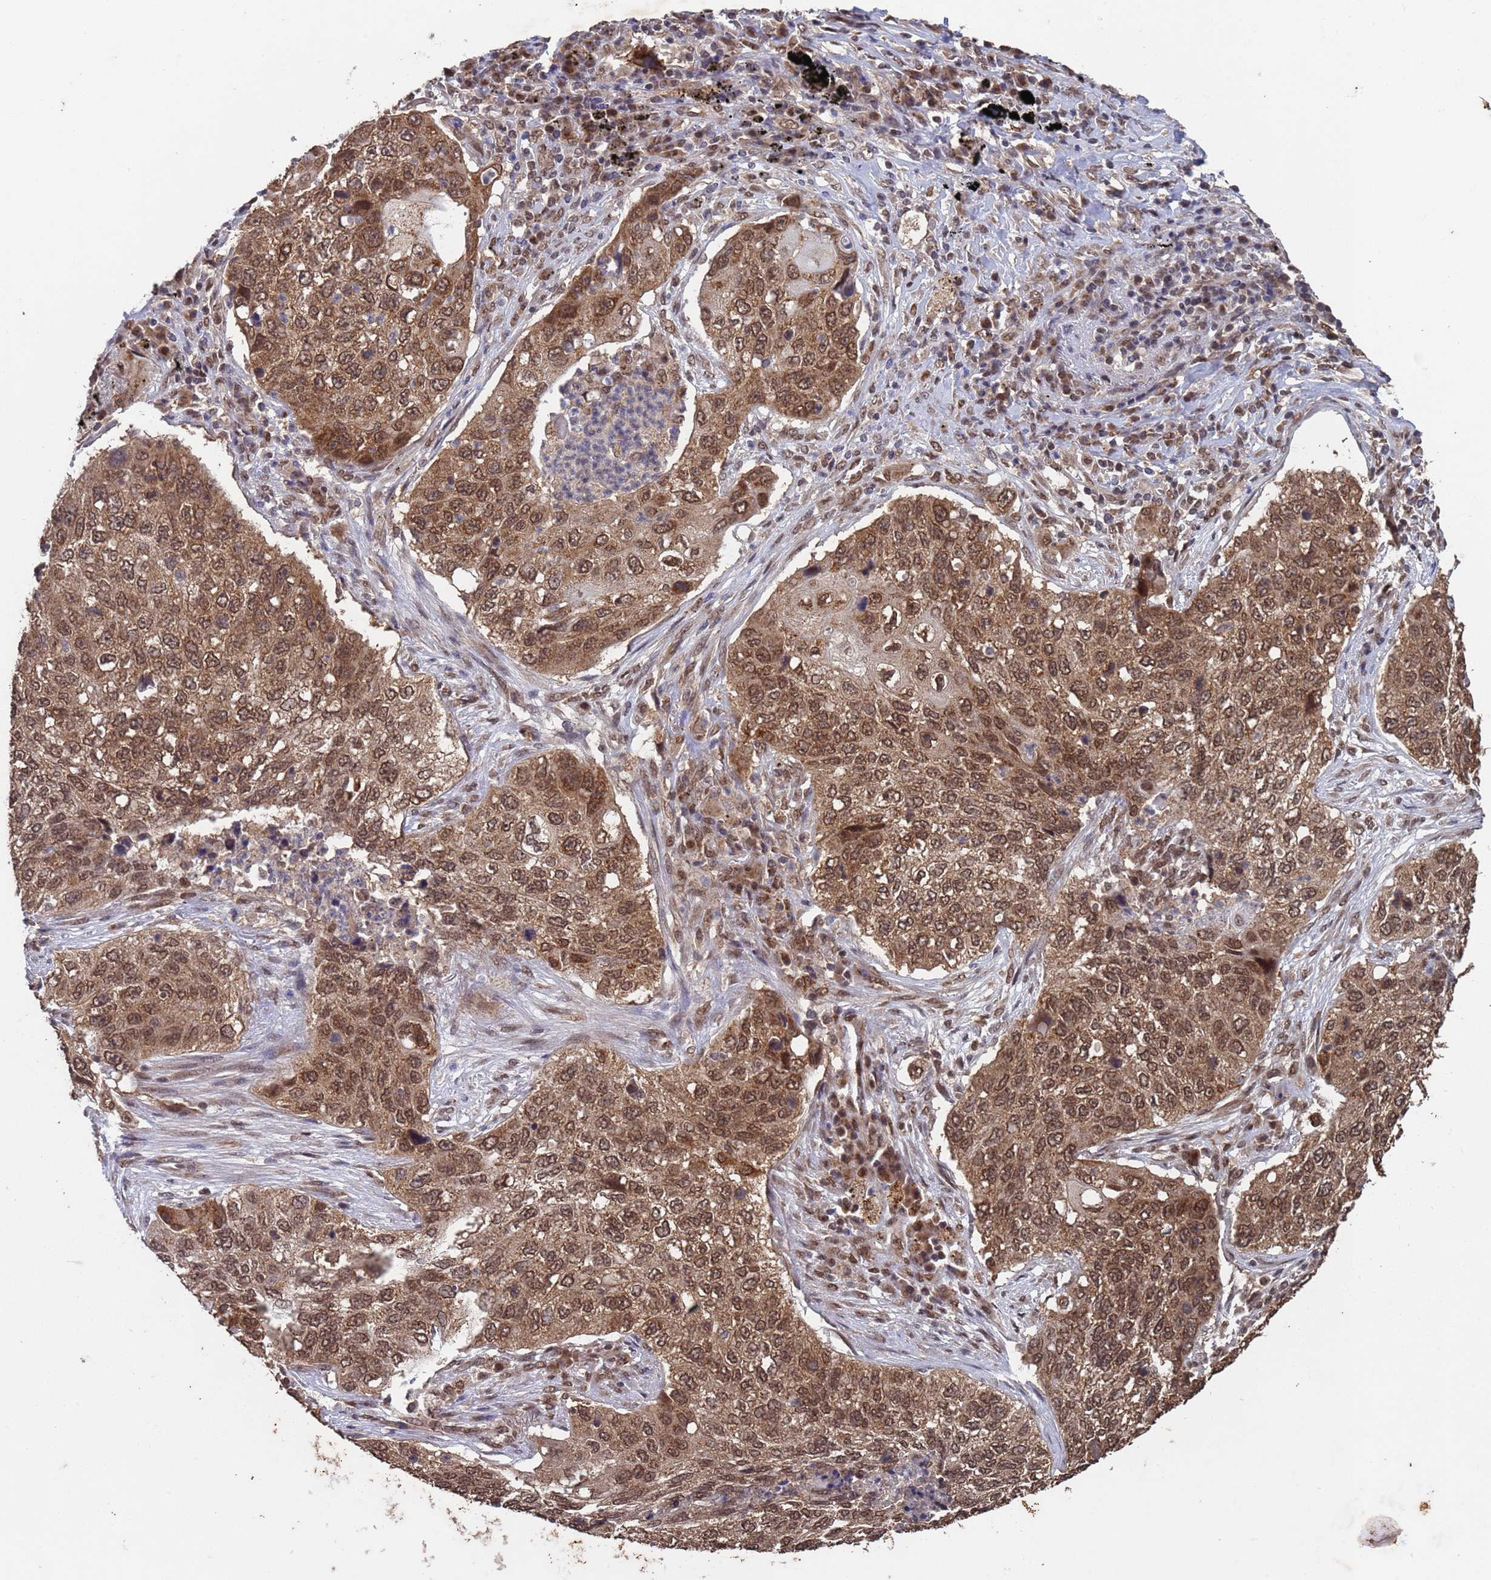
{"staining": {"intensity": "moderate", "quantity": ">75%", "location": "cytoplasmic/membranous,nuclear"}, "tissue": "lung cancer", "cell_type": "Tumor cells", "image_type": "cancer", "snomed": [{"axis": "morphology", "description": "Squamous cell carcinoma, NOS"}, {"axis": "topography", "description": "Lung"}], "caption": "Immunohistochemical staining of lung cancer reveals medium levels of moderate cytoplasmic/membranous and nuclear staining in approximately >75% of tumor cells.", "gene": "FUBP3", "patient": {"sex": "female", "age": 63}}